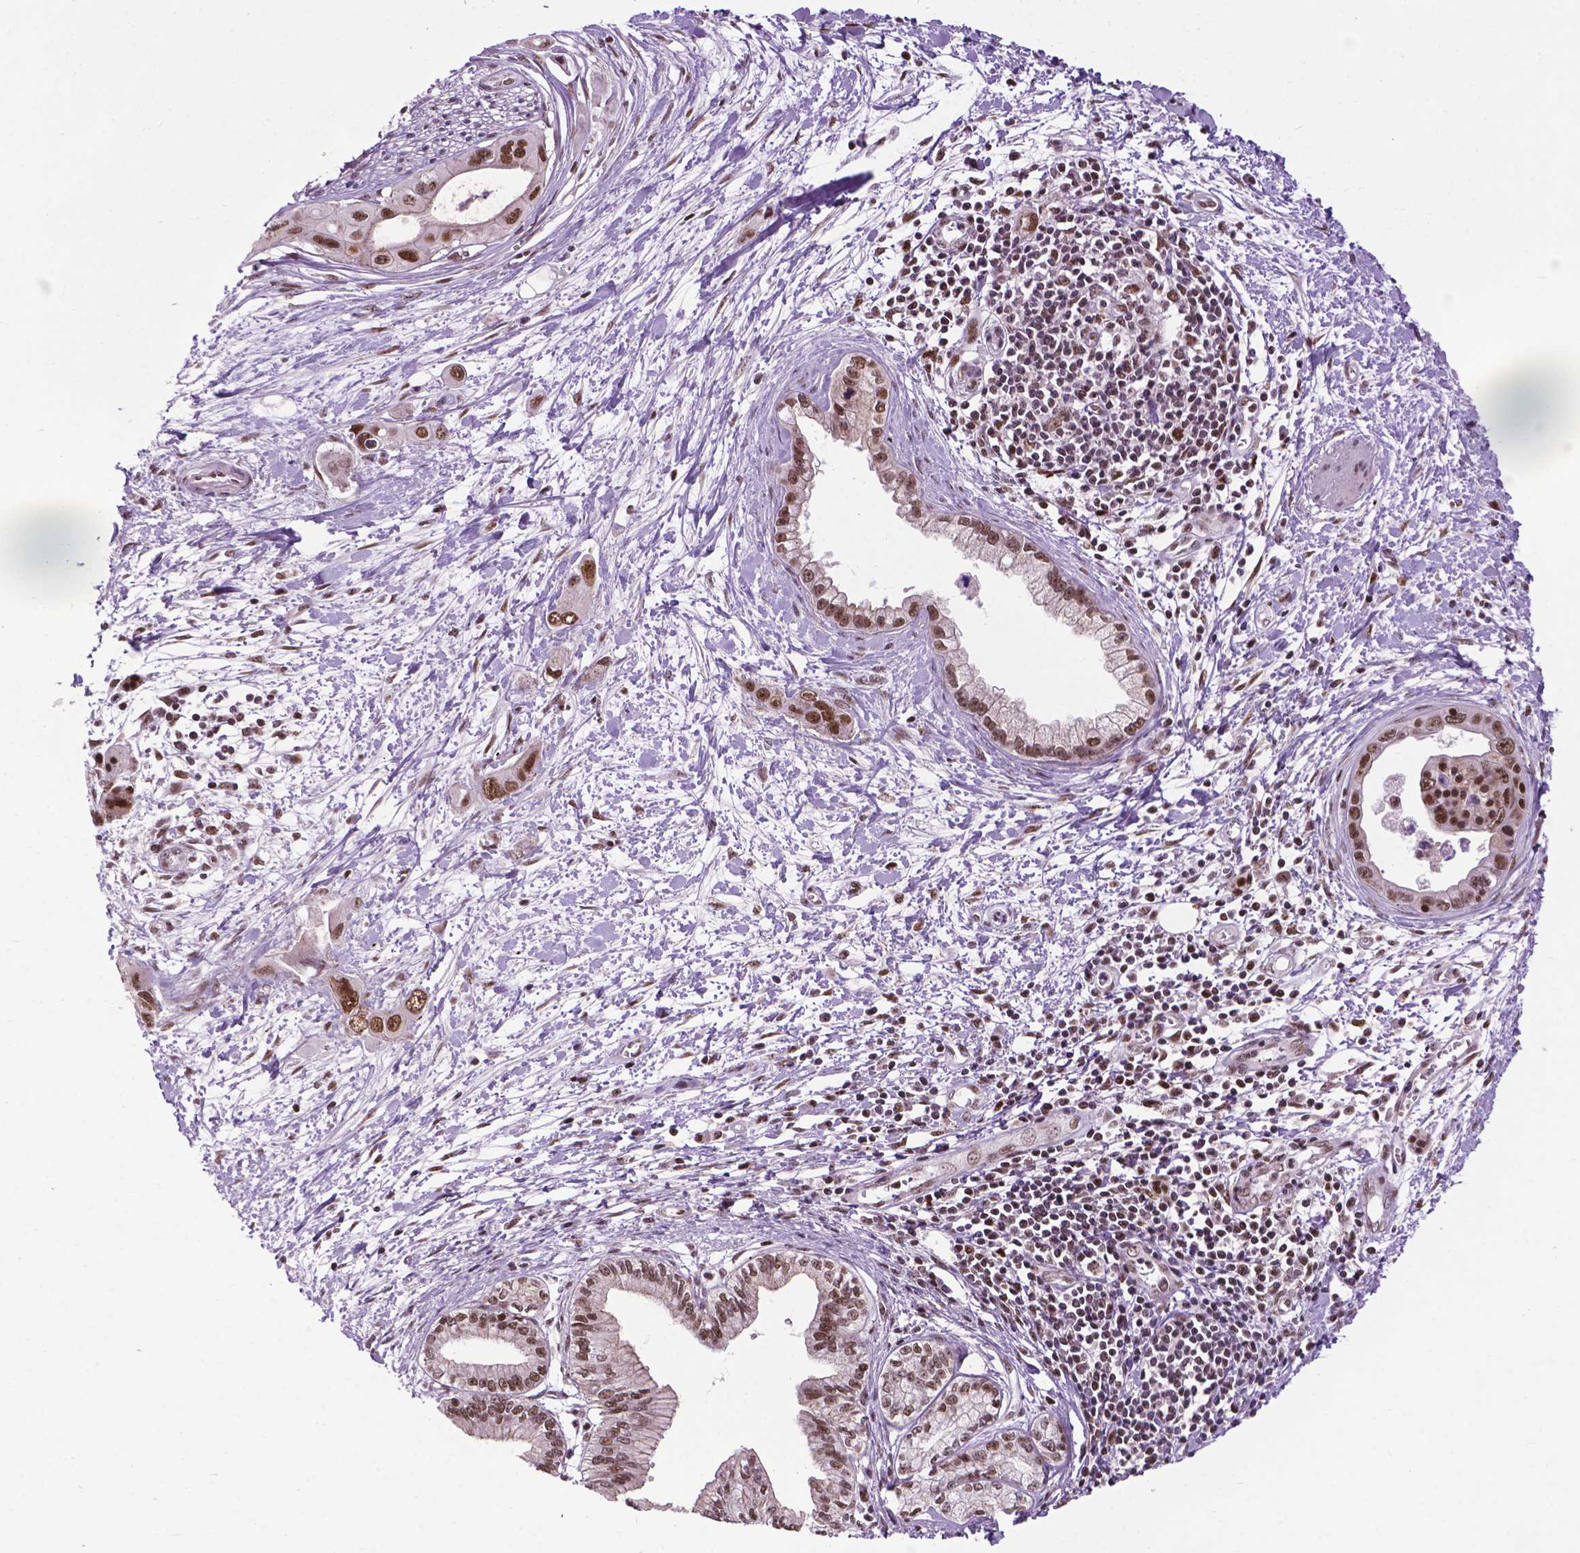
{"staining": {"intensity": "moderate", "quantity": ">75%", "location": "nuclear"}, "tissue": "pancreatic cancer", "cell_type": "Tumor cells", "image_type": "cancer", "snomed": [{"axis": "morphology", "description": "Adenocarcinoma, NOS"}, {"axis": "topography", "description": "Pancreas"}], "caption": "Human pancreatic adenocarcinoma stained for a protein (brown) displays moderate nuclear positive positivity in approximately >75% of tumor cells.", "gene": "EAF1", "patient": {"sex": "male", "age": 60}}